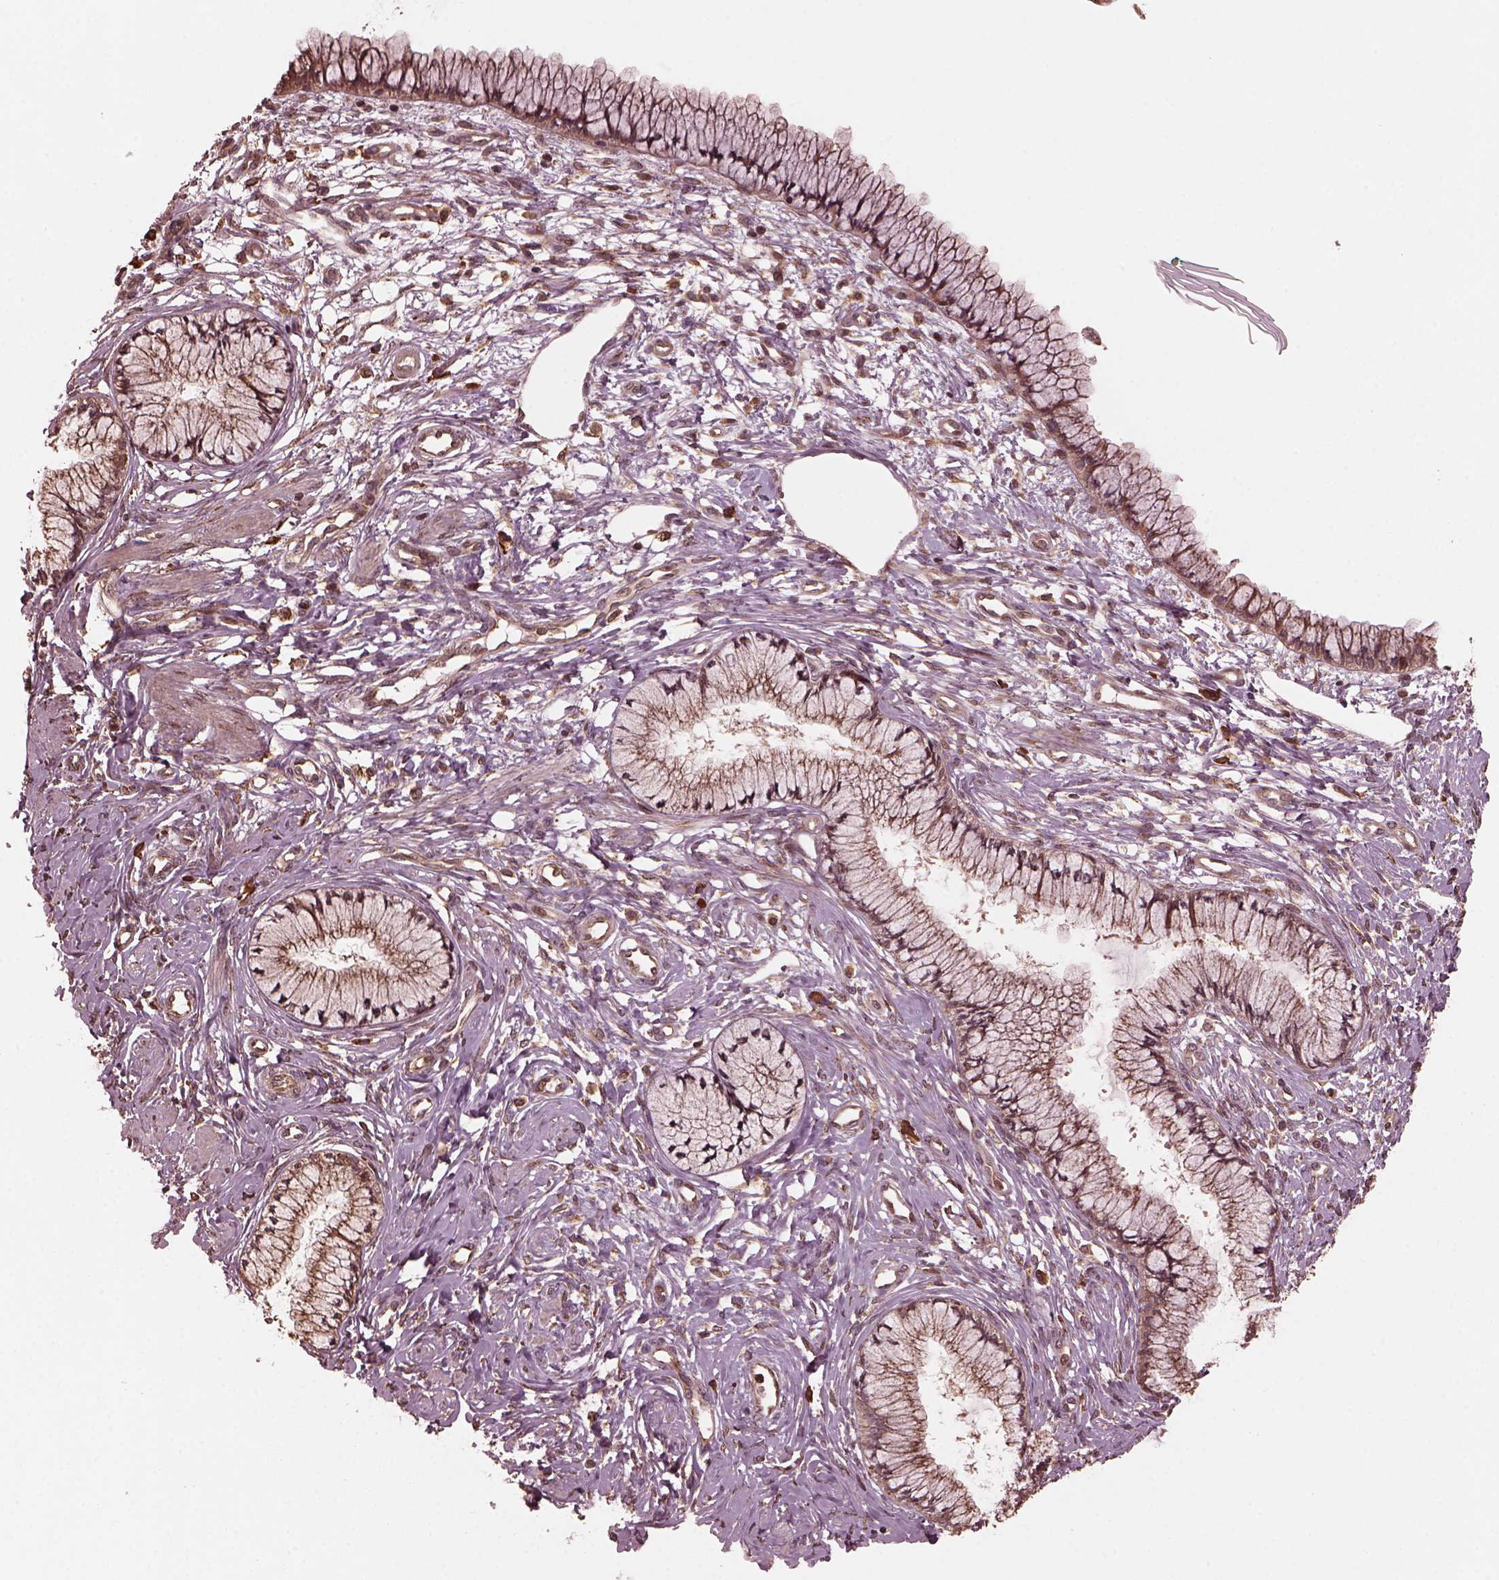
{"staining": {"intensity": "moderate", "quantity": ">75%", "location": "cytoplasmic/membranous"}, "tissue": "cervix", "cell_type": "Glandular cells", "image_type": "normal", "snomed": [{"axis": "morphology", "description": "Normal tissue, NOS"}, {"axis": "topography", "description": "Cervix"}], "caption": "Protein staining of benign cervix exhibits moderate cytoplasmic/membranous expression in about >75% of glandular cells. (DAB (3,3'-diaminobenzidine) IHC, brown staining for protein, blue staining for nuclei).", "gene": "ZNF292", "patient": {"sex": "female", "age": 37}}